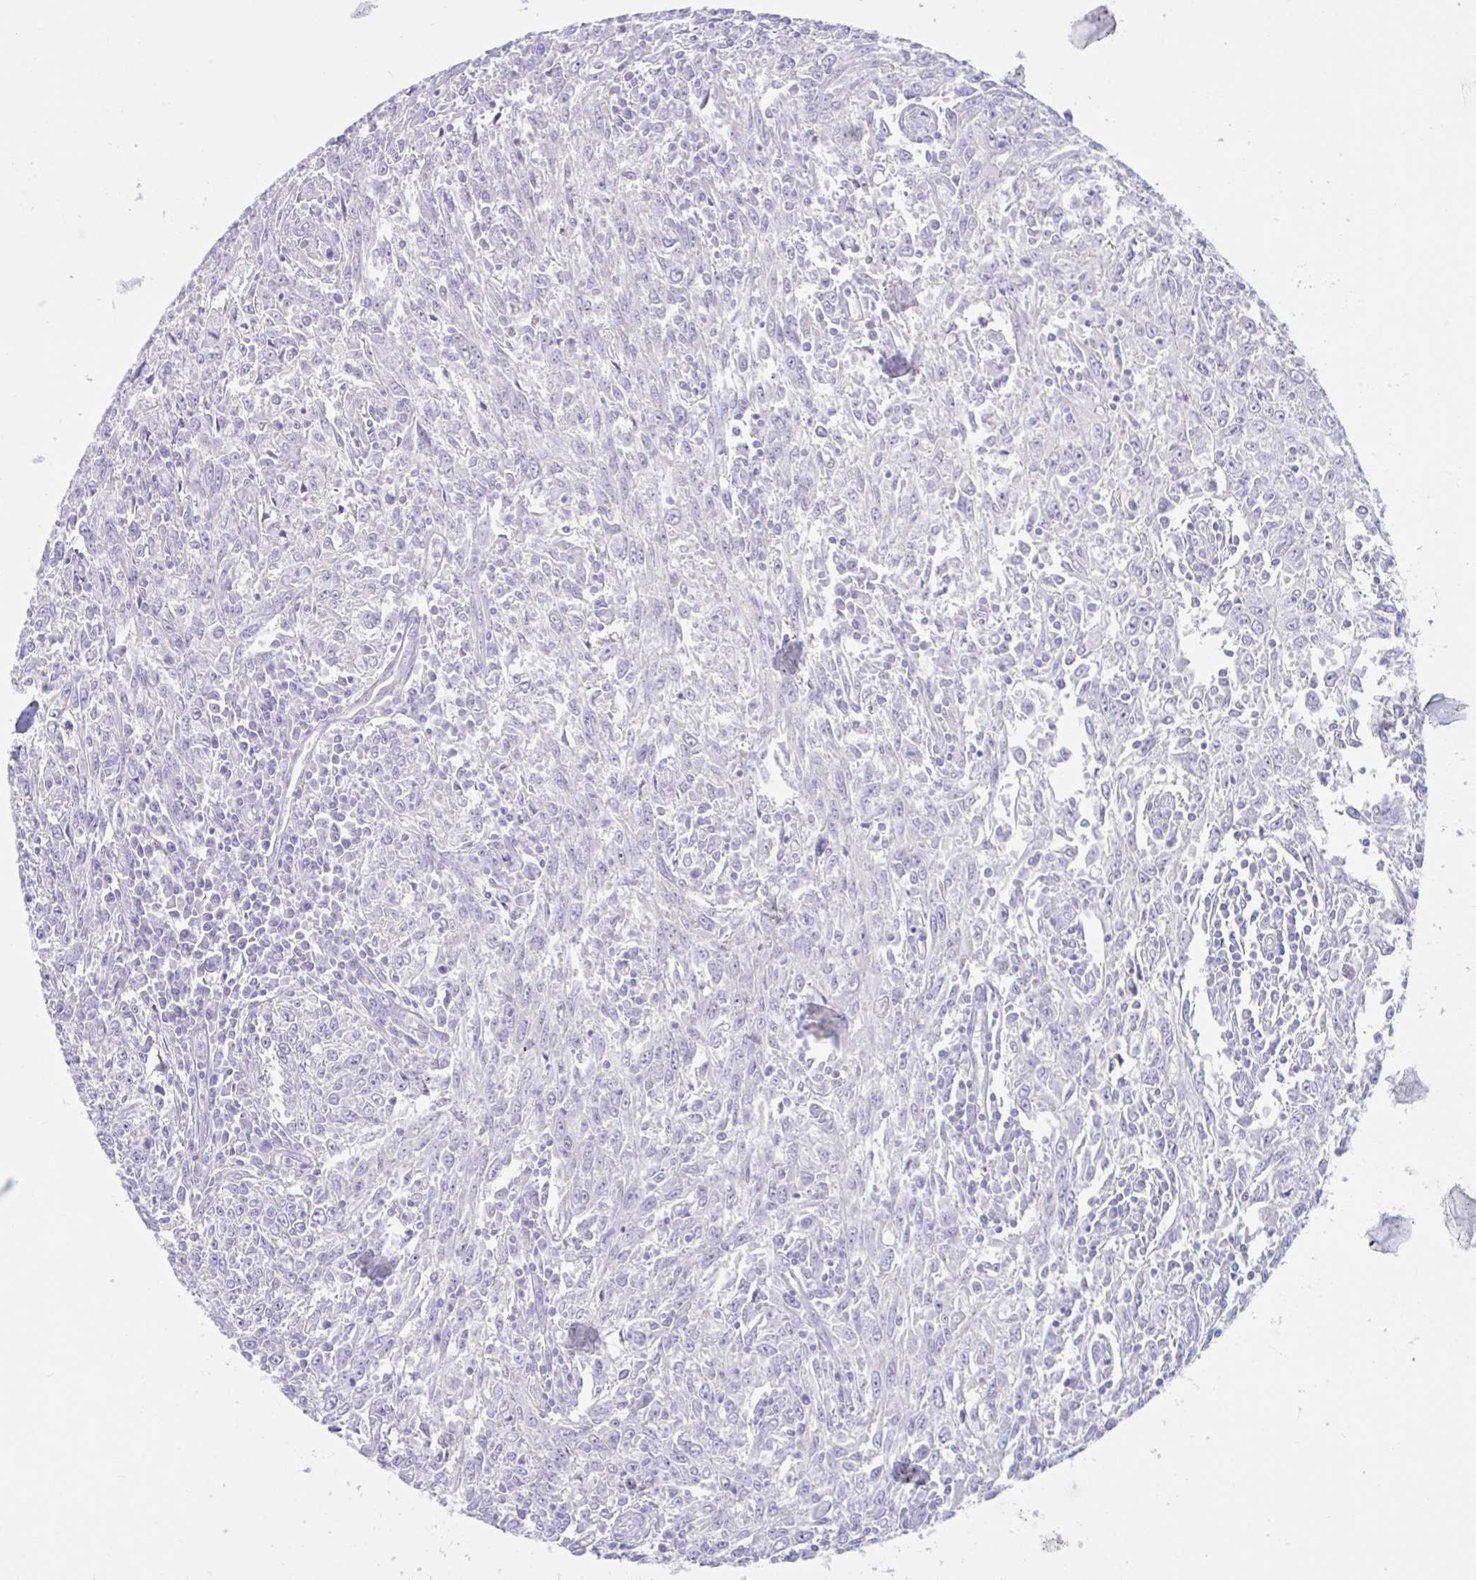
{"staining": {"intensity": "negative", "quantity": "none", "location": "none"}, "tissue": "breast cancer", "cell_type": "Tumor cells", "image_type": "cancer", "snomed": [{"axis": "morphology", "description": "Duct carcinoma"}, {"axis": "topography", "description": "Breast"}], "caption": "Immunohistochemistry histopathology image of neoplastic tissue: breast intraductal carcinoma stained with DAB (3,3'-diaminobenzidine) exhibits no significant protein expression in tumor cells.", "gene": "TMEM35A", "patient": {"sex": "female", "age": 50}}